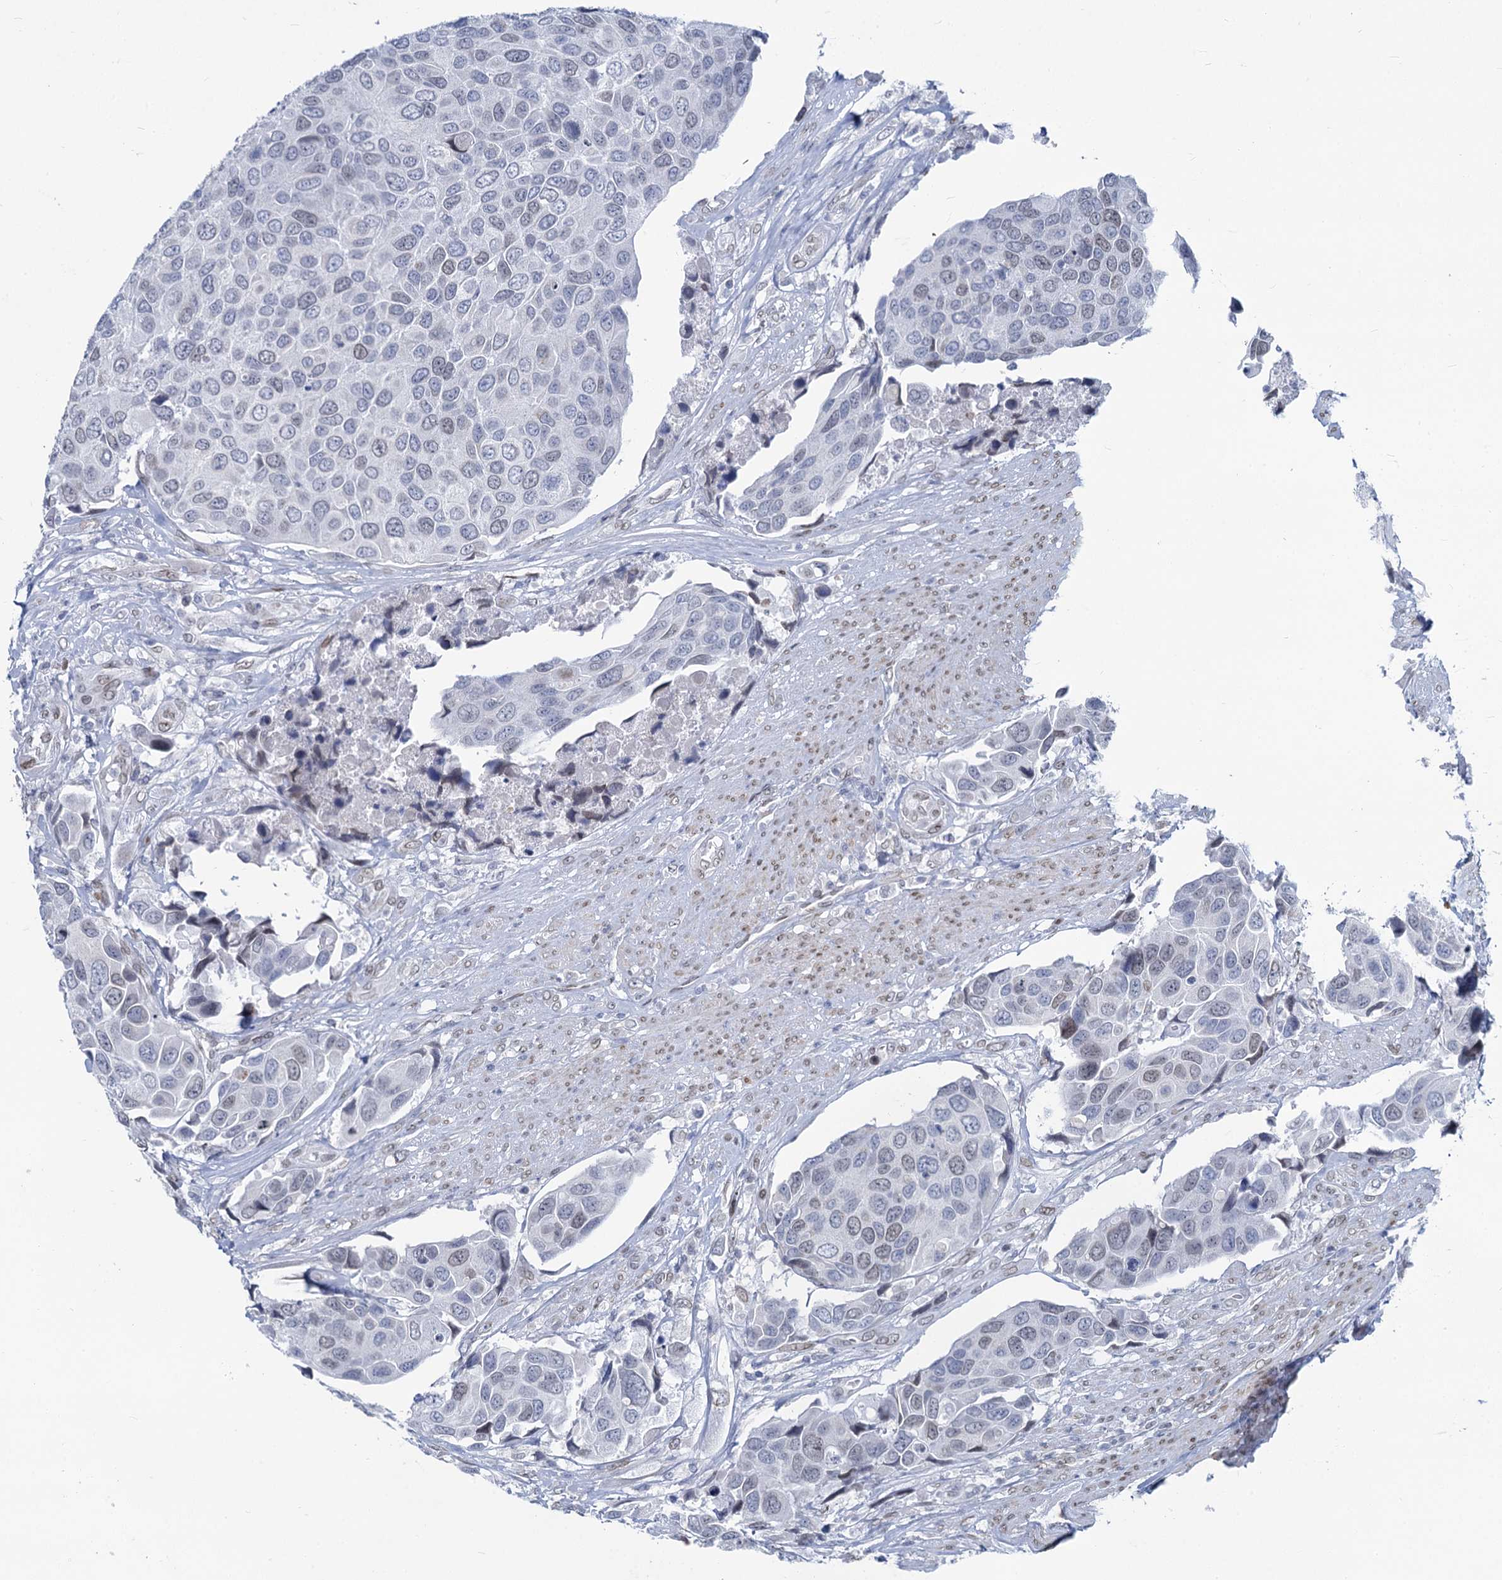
{"staining": {"intensity": "negative", "quantity": "none", "location": "none"}, "tissue": "urothelial cancer", "cell_type": "Tumor cells", "image_type": "cancer", "snomed": [{"axis": "morphology", "description": "Urothelial carcinoma, High grade"}, {"axis": "topography", "description": "Urinary bladder"}], "caption": "Micrograph shows no significant protein positivity in tumor cells of urothelial cancer. (DAB (3,3'-diaminobenzidine) immunohistochemistry, high magnification).", "gene": "PRSS35", "patient": {"sex": "male", "age": 74}}